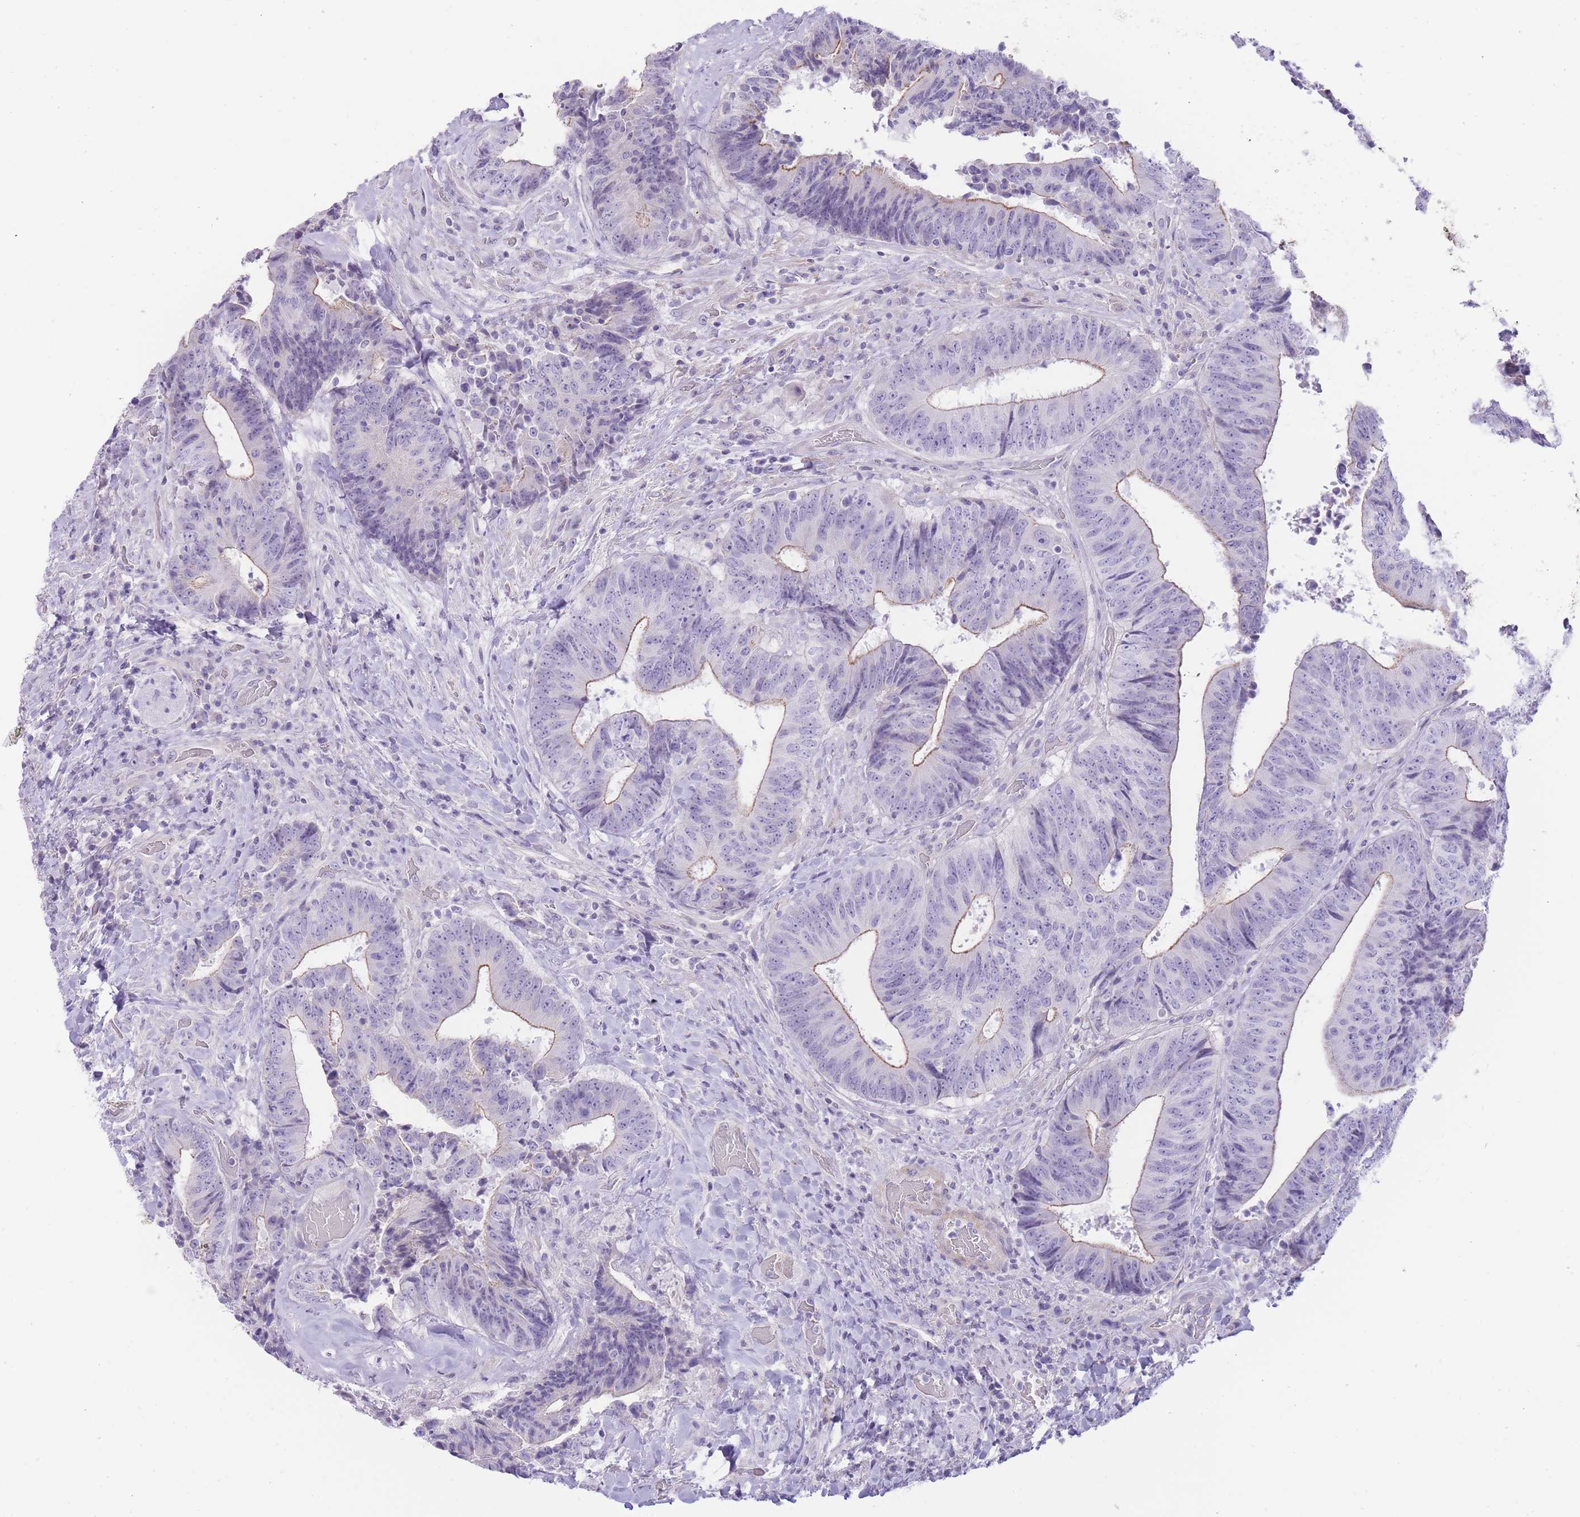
{"staining": {"intensity": "weak", "quantity": "<25%", "location": "cytoplasmic/membranous"}, "tissue": "colorectal cancer", "cell_type": "Tumor cells", "image_type": "cancer", "snomed": [{"axis": "morphology", "description": "Adenocarcinoma, NOS"}, {"axis": "topography", "description": "Rectum"}], "caption": "DAB (3,3'-diaminobenzidine) immunohistochemical staining of human colorectal cancer (adenocarcinoma) exhibits no significant expression in tumor cells.", "gene": "OR11H12", "patient": {"sex": "male", "age": 72}}